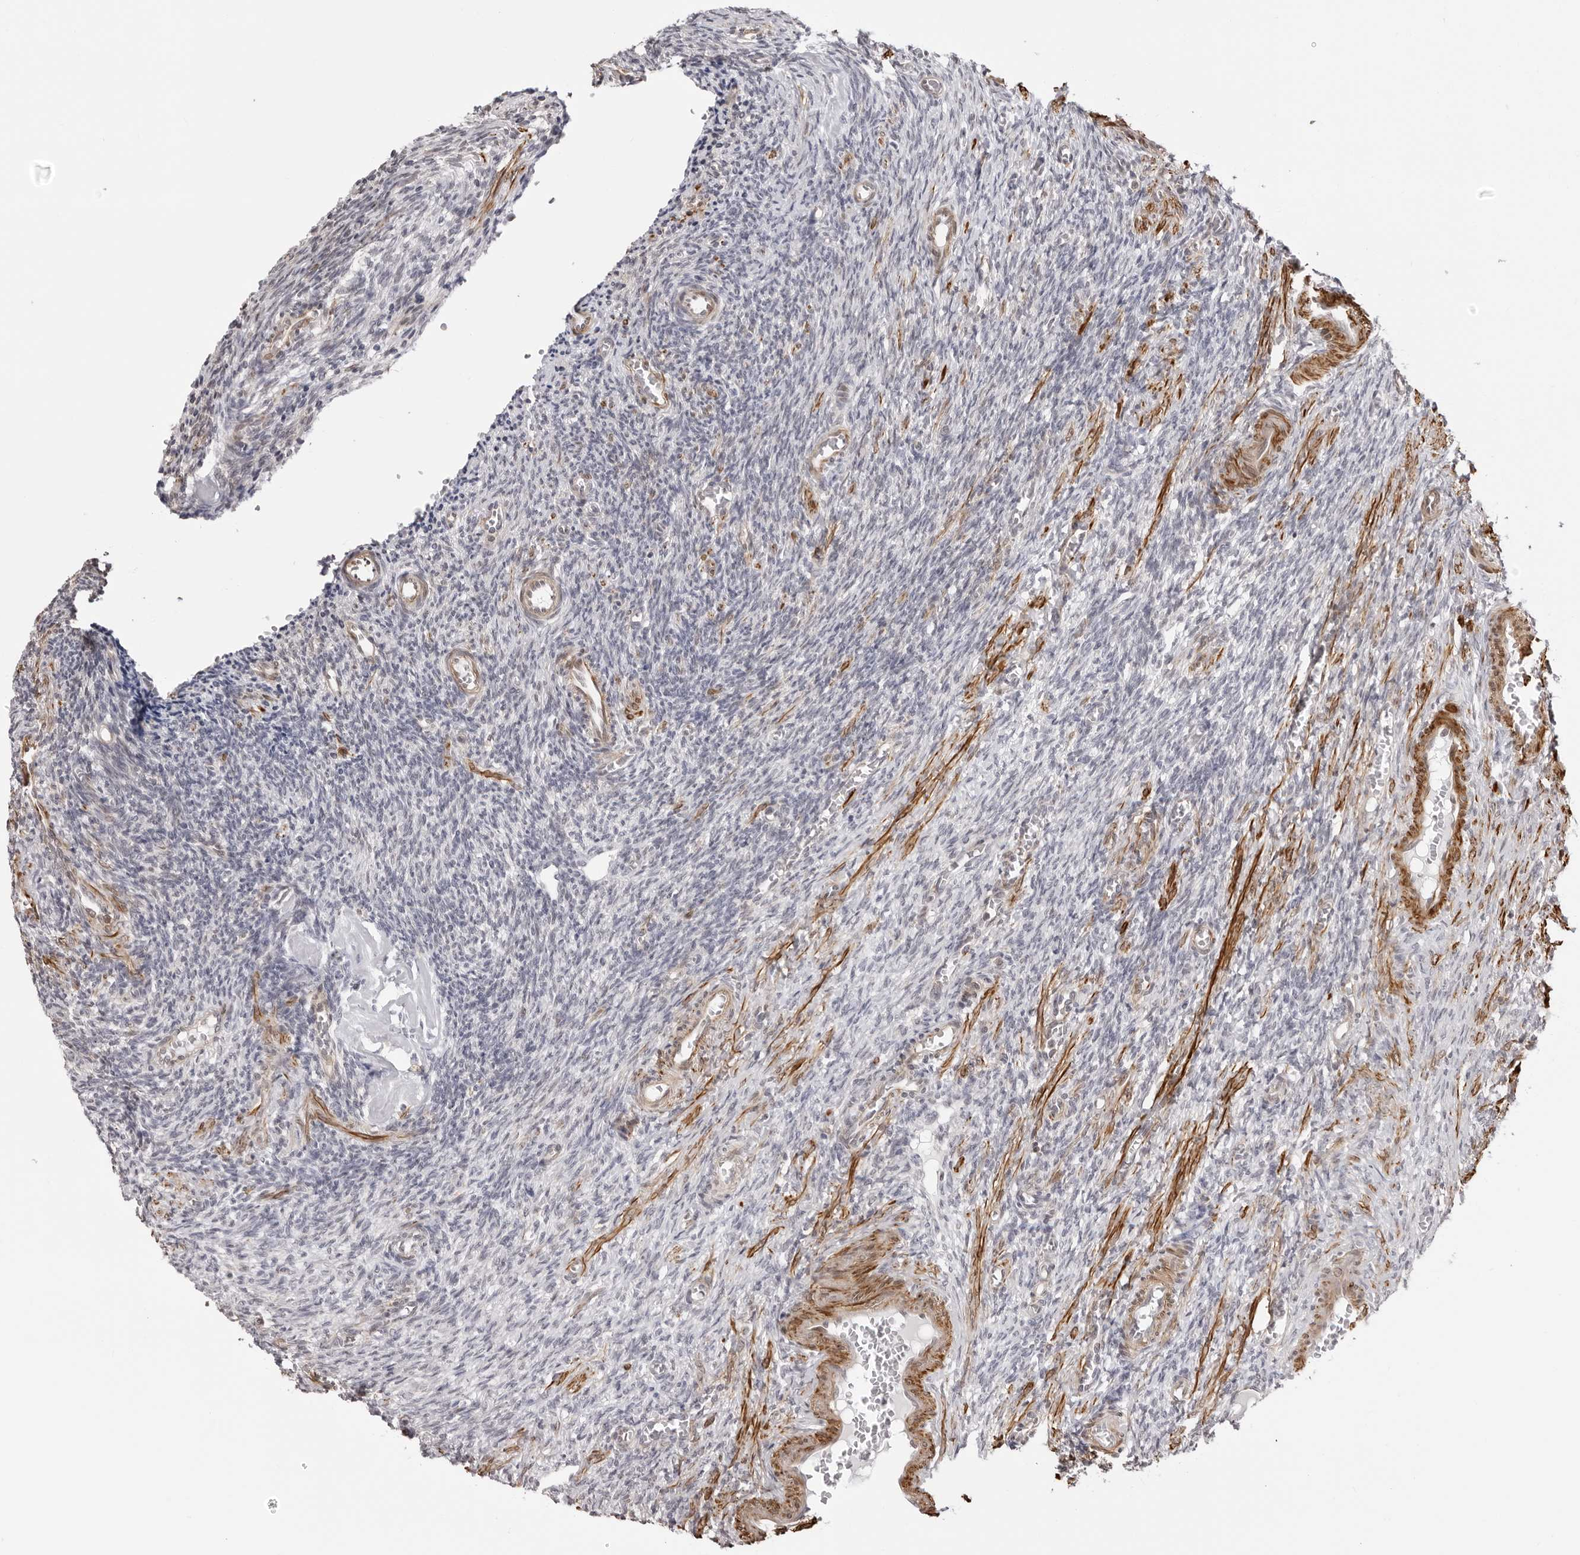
{"staining": {"intensity": "moderate", "quantity": "<25%", "location": "cytoplasmic/membranous"}, "tissue": "ovary", "cell_type": "Ovarian stroma cells", "image_type": "normal", "snomed": [{"axis": "morphology", "description": "Normal tissue, NOS"}, {"axis": "topography", "description": "Ovary"}], "caption": "Ovarian stroma cells exhibit low levels of moderate cytoplasmic/membranous expression in approximately <25% of cells in normal human ovary. (IHC, brightfield microscopy, high magnification).", "gene": "UNK", "patient": {"sex": "female", "age": 27}}